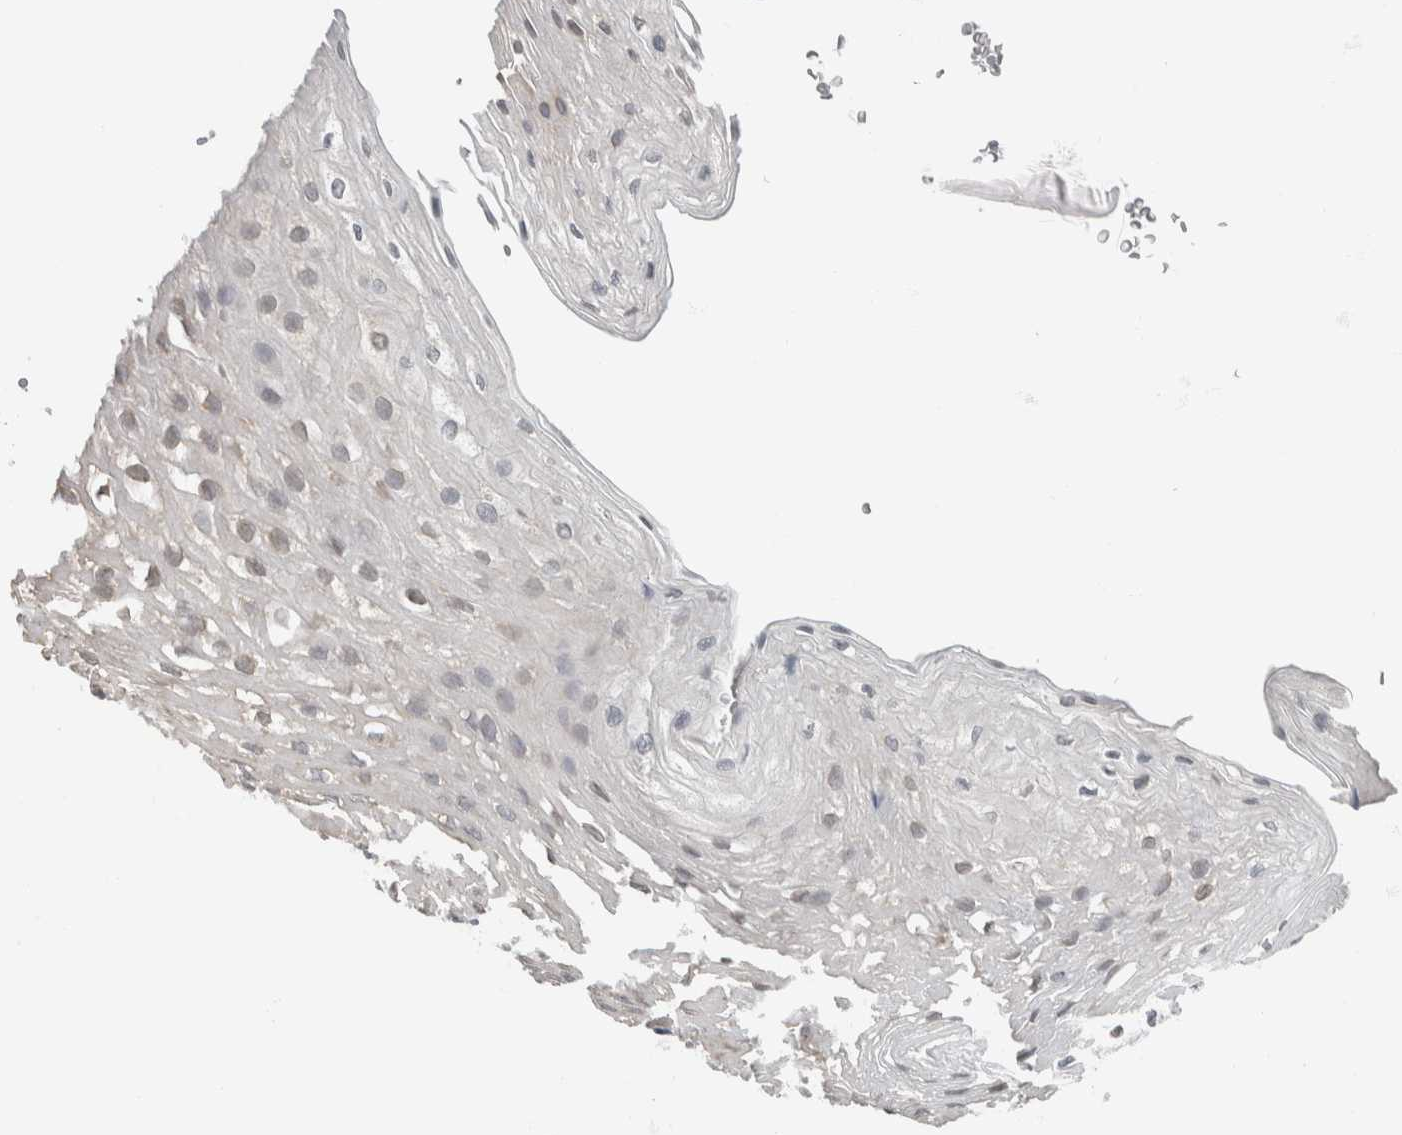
{"staining": {"intensity": "weak", "quantity": "<25%", "location": "cytoplasmic/membranous"}, "tissue": "esophagus", "cell_type": "Squamous epithelial cells", "image_type": "normal", "snomed": [{"axis": "morphology", "description": "Normal tissue, NOS"}, {"axis": "topography", "description": "Esophagus"}], "caption": "IHC image of unremarkable esophagus: human esophagus stained with DAB reveals no significant protein positivity in squamous epithelial cells.", "gene": "NEFM", "patient": {"sex": "female", "age": 66}}